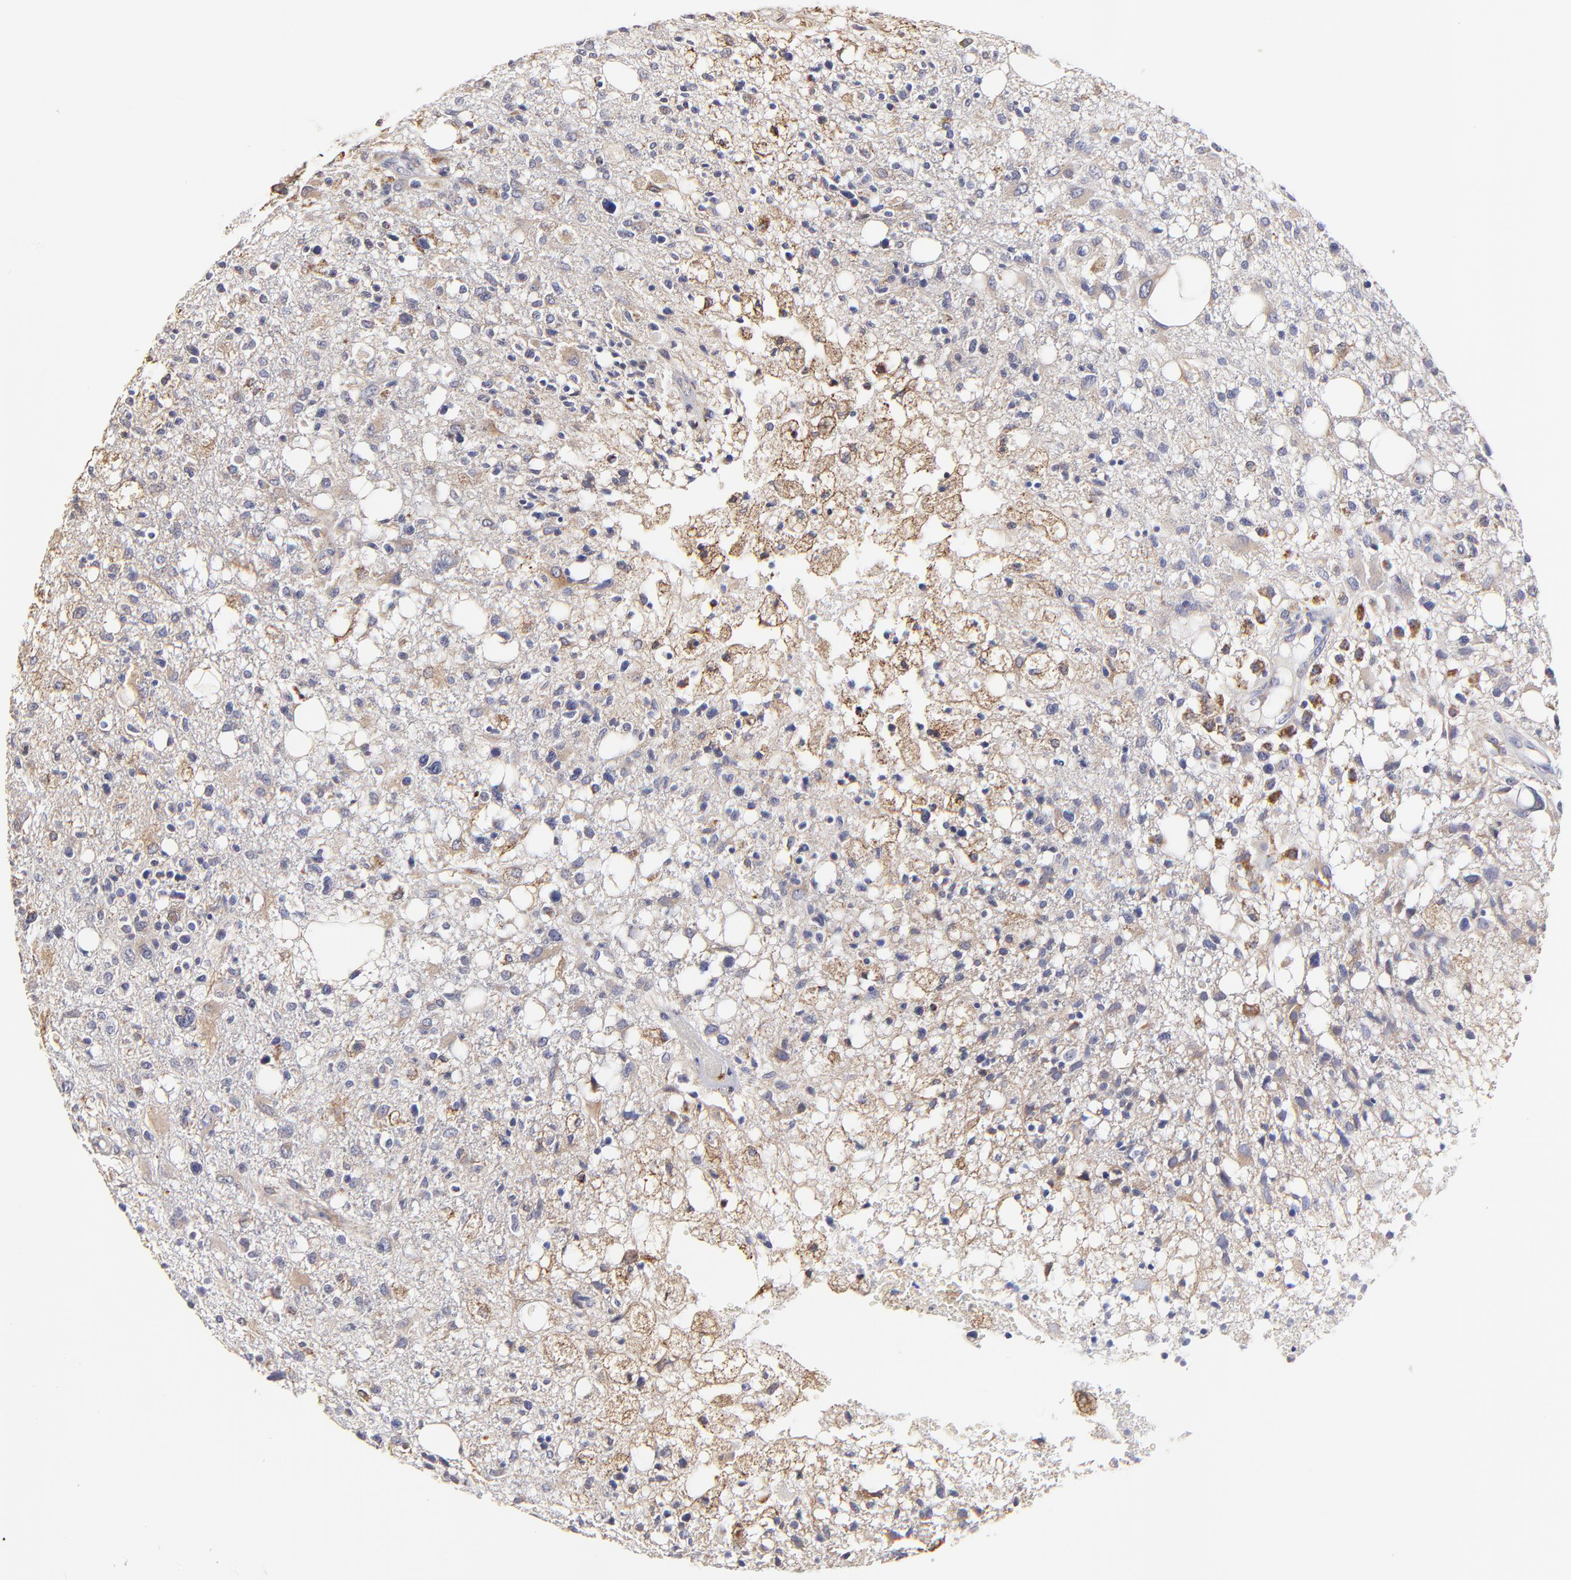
{"staining": {"intensity": "moderate", "quantity": "<25%", "location": "cytoplasmic/membranous"}, "tissue": "glioma", "cell_type": "Tumor cells", "image_type": "cancer", "snomed": [{"axis": "morphology", "description": "Glioma, malignant, High grade"}, {"axis": "topography", "description": "Cerebral cortex"}], "caption": "About <25% of tumor cells in human glioma exhibit moderate cytoplasmic/membranous protein expression as visualized by brown immunohistochemical staining.", "gene": "GCSAM", "patient": {"sex": "male", "age": 76}}